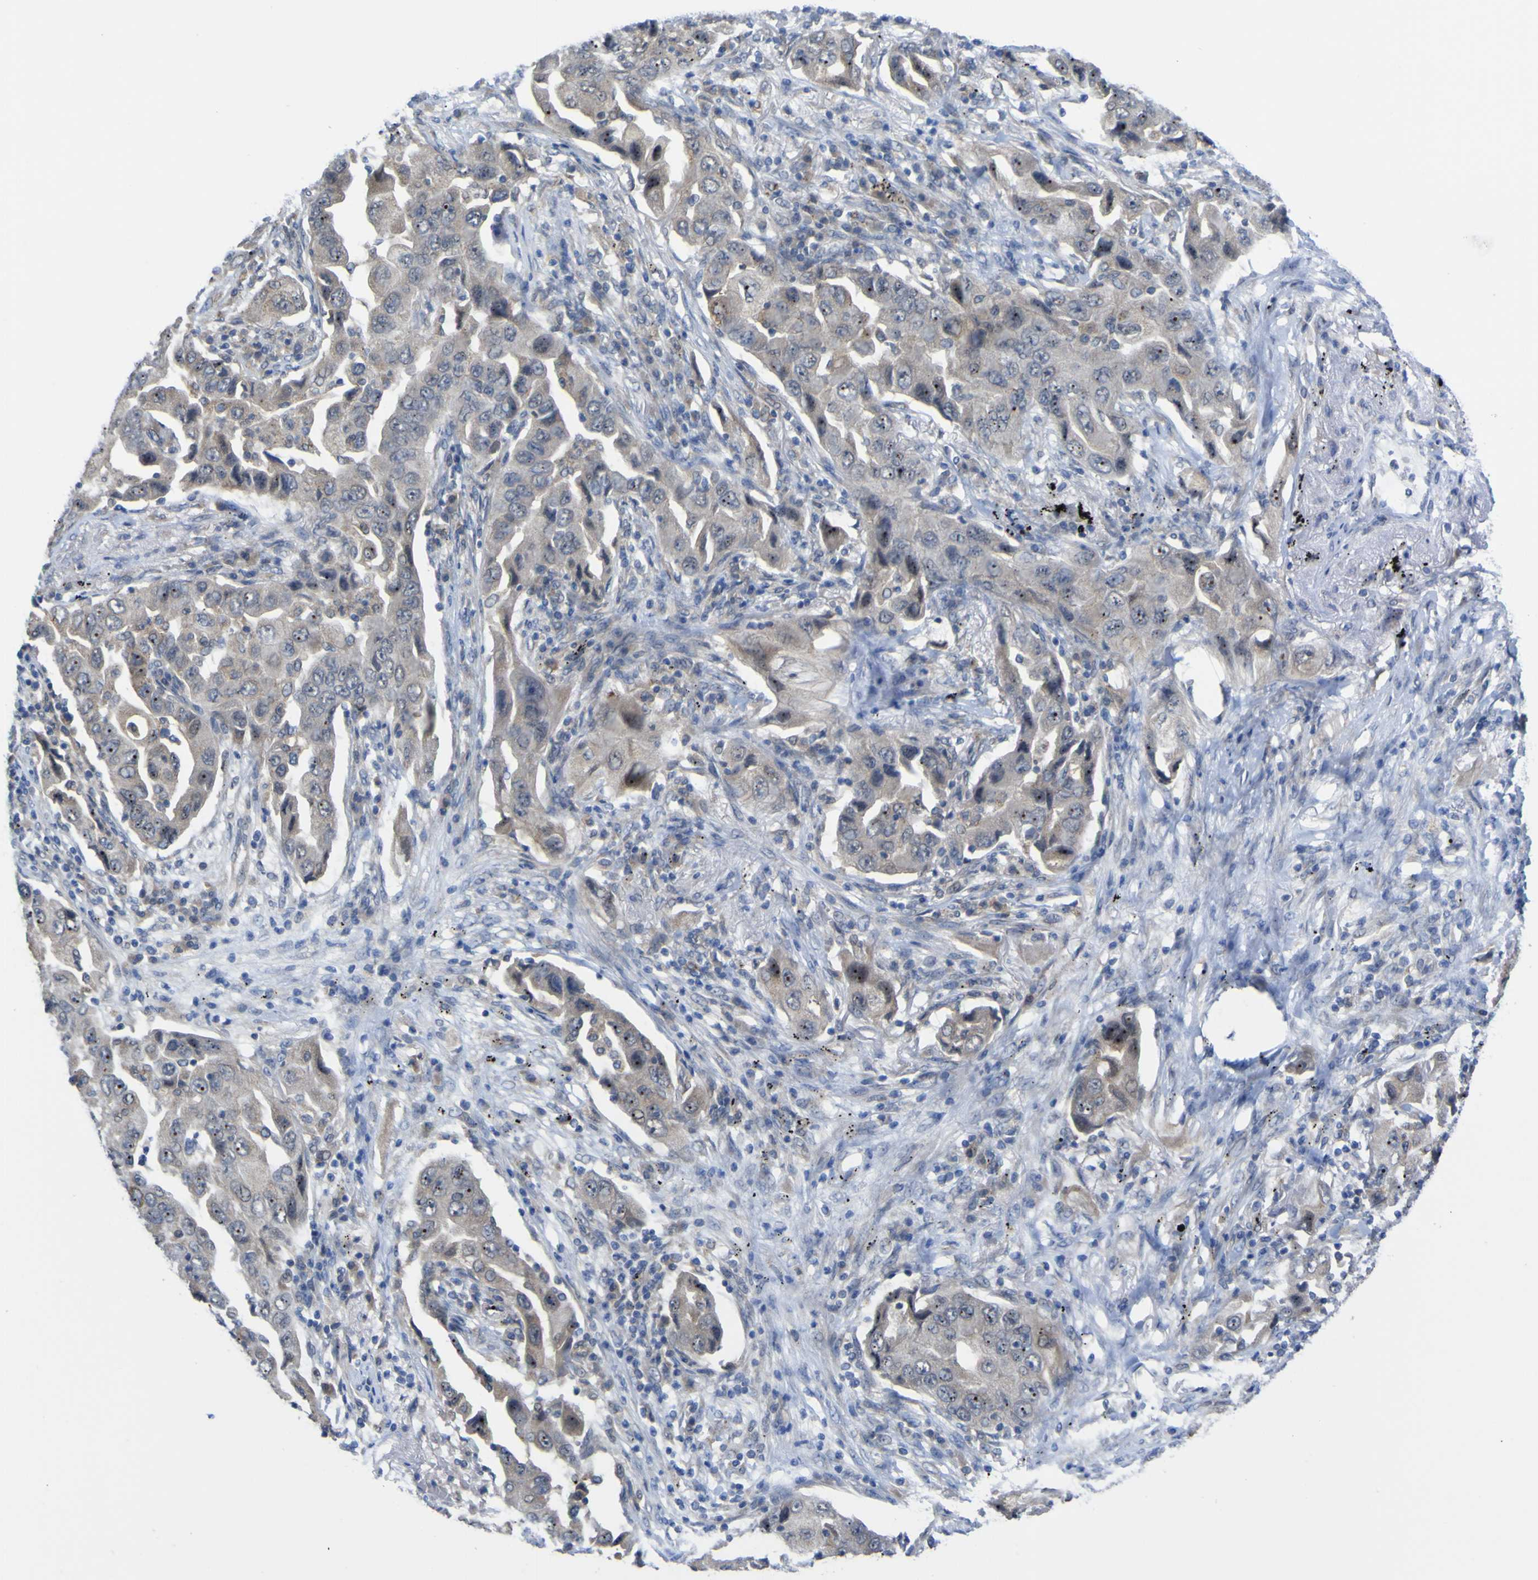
{"staining": {"intensity": "moderate", "quantity": "<25%", "location": "cytoplasmic/membranous"}, "tissue": "lung cancer", "cell_type": "Tumor cells", "image_type": "cancer", "snomed": [{"axis": "morphology", "description": "Adenocarcinoma, NOS"}, {"axis": "topography", "description": "Lung"}], "caption": "Immunohistochemistry (IHC) (DAB) staining of human lung cancer exhibits moderate cytoplasmic/membranous protein expression in about <25% of tumor cells. The staining was performed using DAB (3,3'-diaminobenzidine), with brown indicating positive protein expression. Nuclei are stained blue with hematoxylin.", "gene": "TNFRSF11A", "patient": {"sex": "female", "age": 65}}